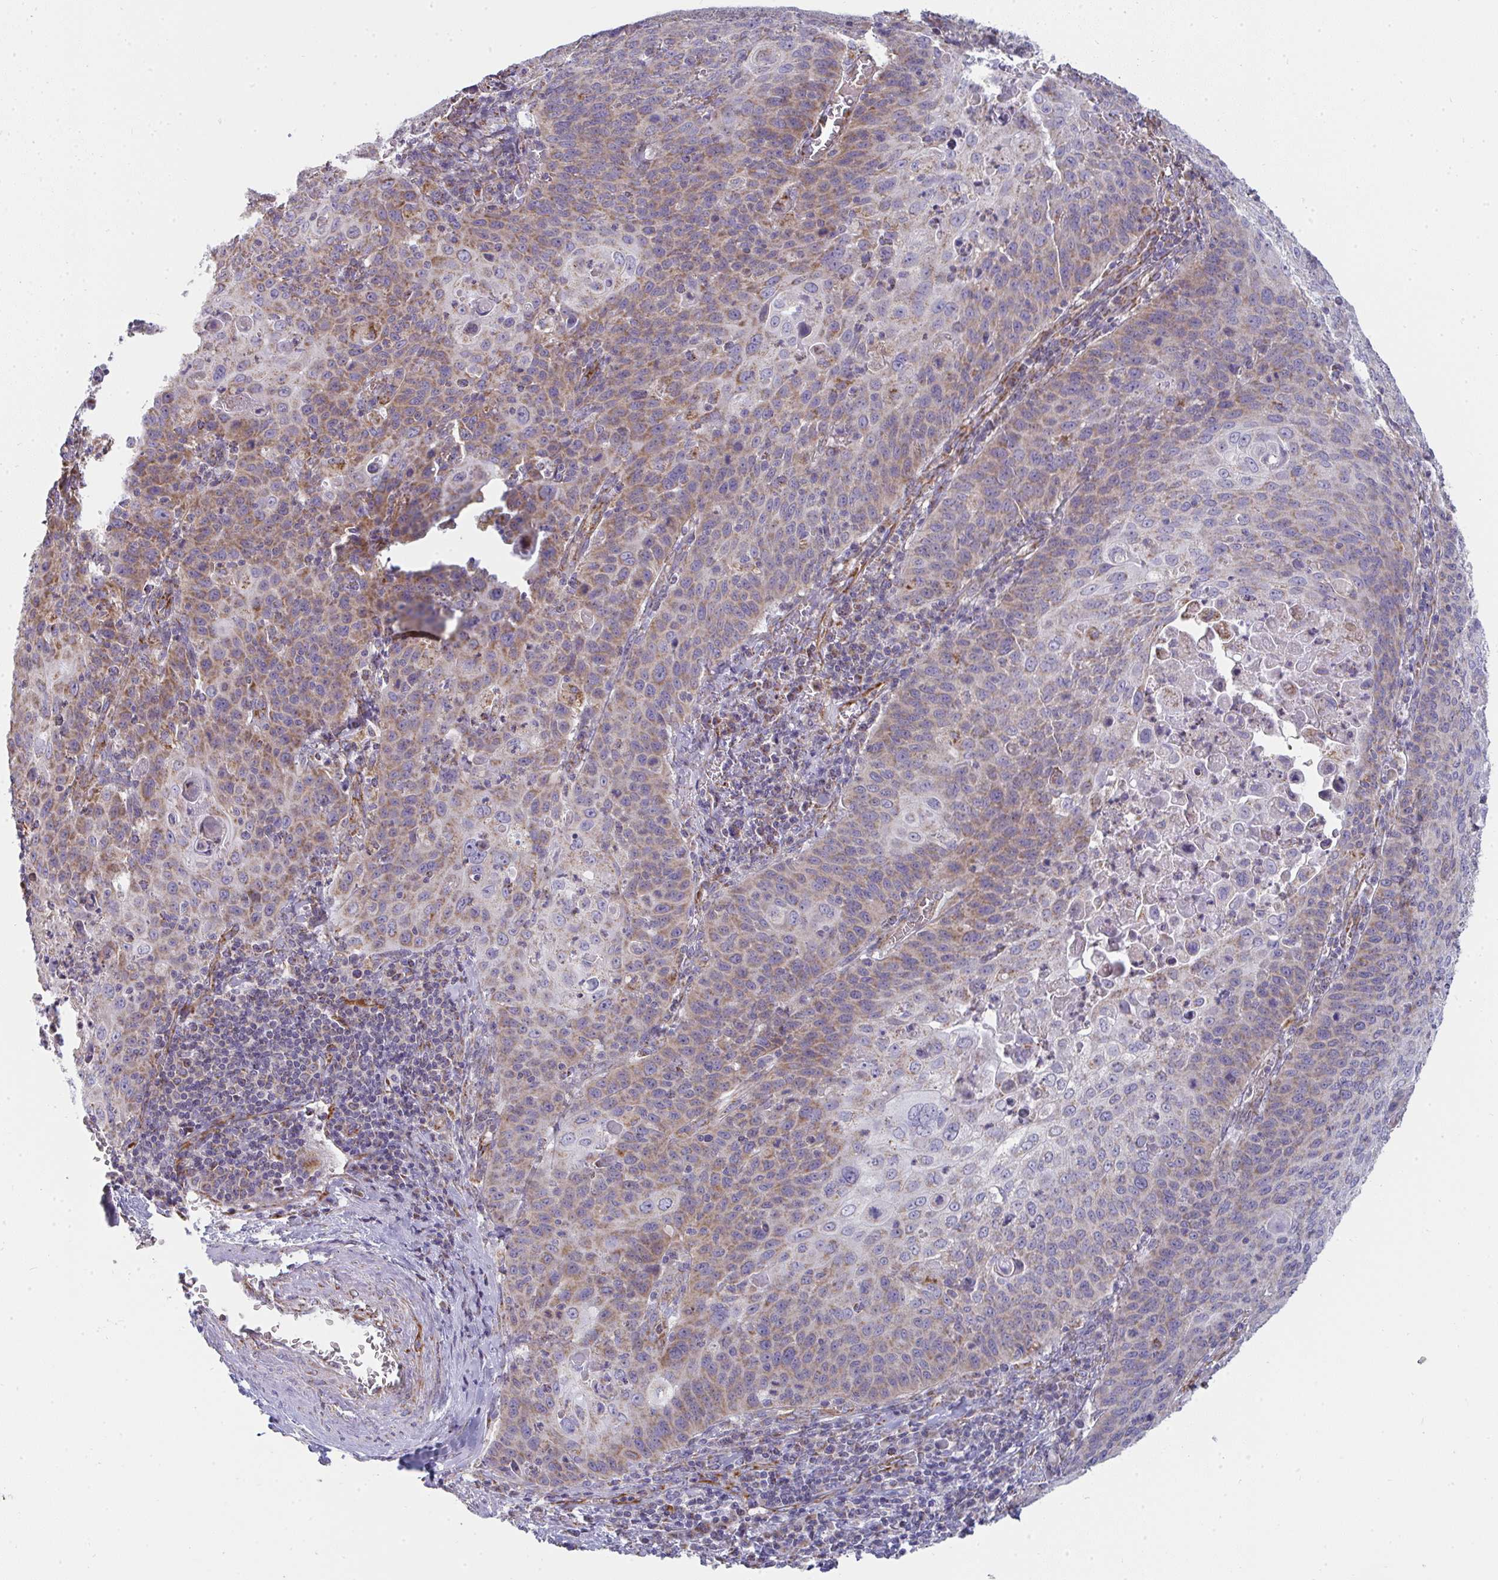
{"staining": {"intensity": "weak", "quantity": "25%-75%", "location": "cytoplasmic/membranous"}, "tissue": "cervical cancer", "cell_type": "Tumor cells", "image_type": "cancer", "snomed": [{"axis": "morphology", "description": "Squamous cell carcinoma, NOS"}, {"axis": "topography", "description": "Cervix"}], "caption": "Immunohistochemical staining of human cervical cancer (squamous cell carcinoma) exhibits low levels of weak cytoplasmic/membranous protein expression in approximately 25%-75% of tumor cells.", "gene": "FAHD1", "patient": {"sex": "female", "age": 65}}